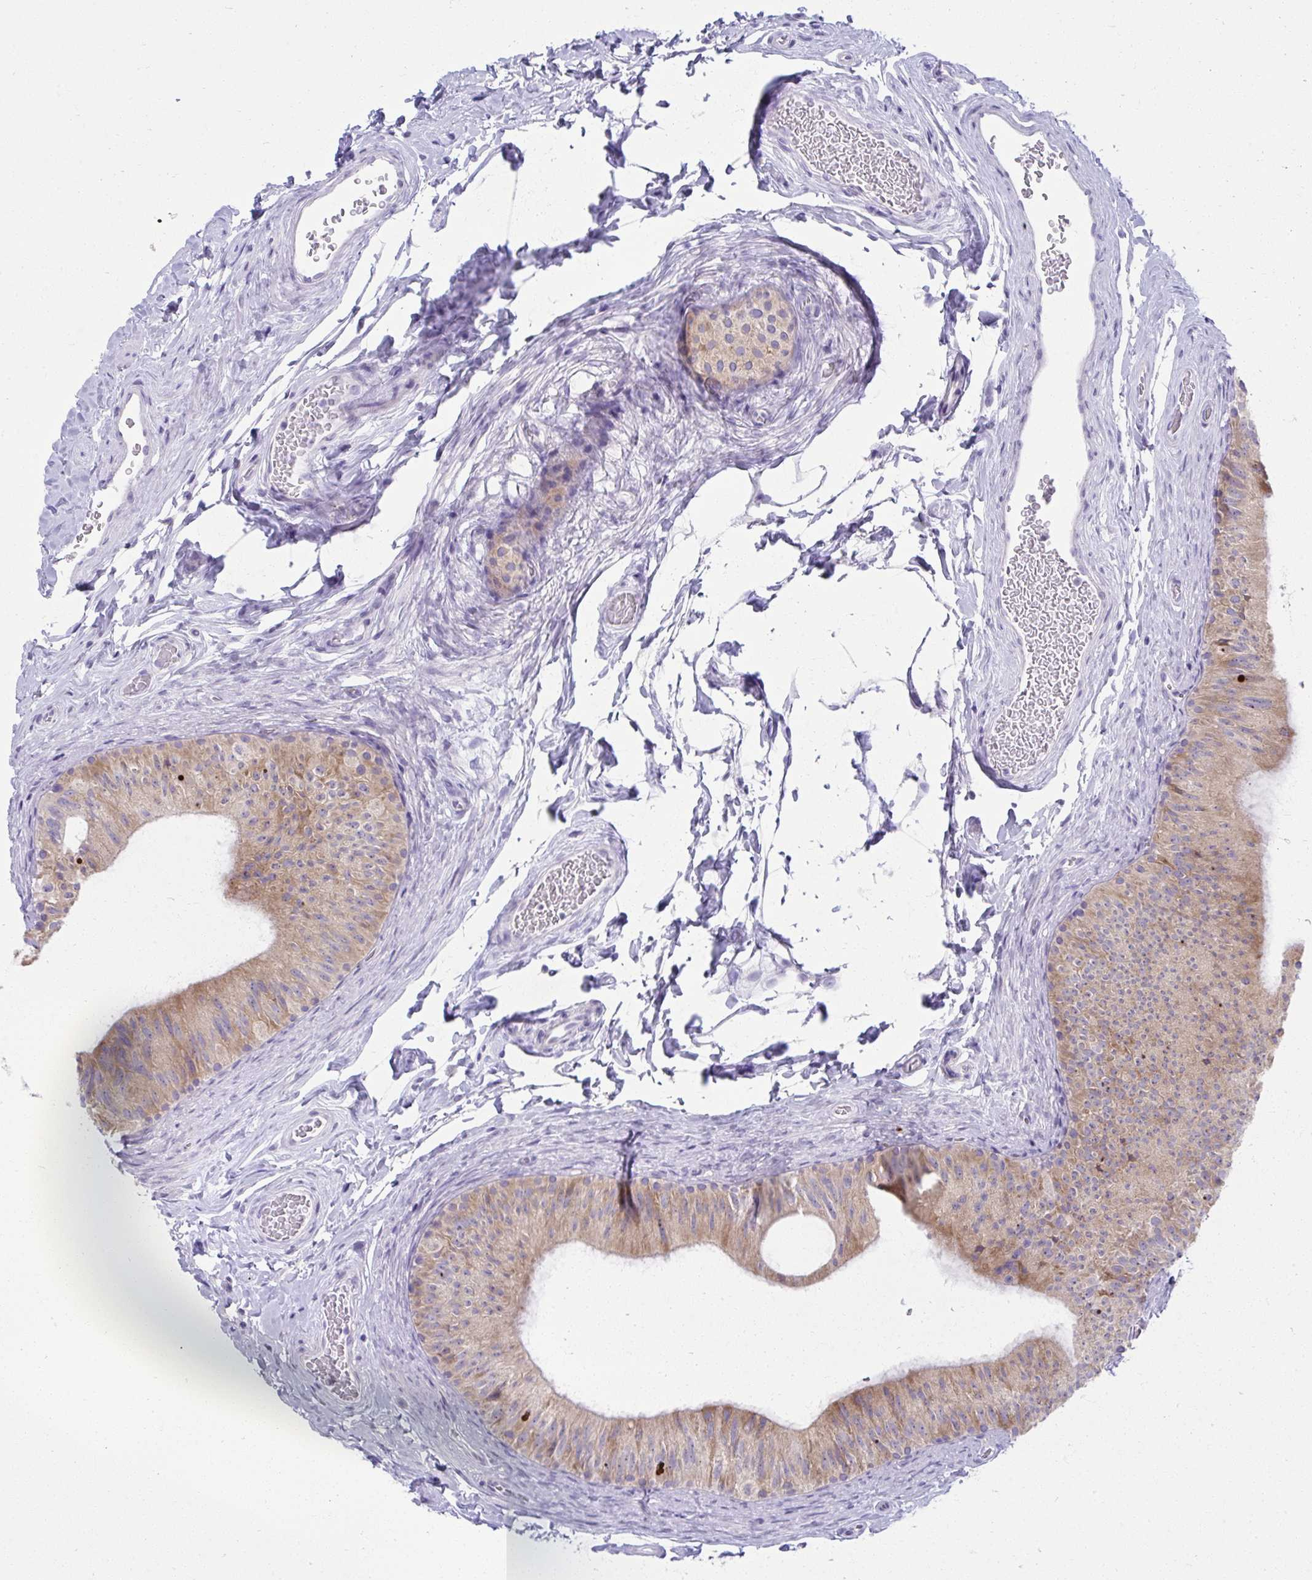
{"staining": {"intensity": "moderate", "quantity": ">75%", "location": "cytoplasmic/membranous"}, "tissue": "epididymis", "cell_type": "Glandular cells", "image_type": "normal", "snomed": [{"axis": "morphology", "description": "Normal tissue, NOS"}, {"axis": "topography", "description": "Epididymis, spermatic cord, NOS"}, {"axis": "topography", "description": "Epididymis"}], "caption": "The photomicrograph reveals a brown stain indicating the presence of a protein in the cytoplasmic/membranous of glandular cells in epididymis. Using DAB (brown) and hematoxylin (blue) stains, captured at high magnification using brightfield microscopy.", "gene": "FASLG", "patient": {"sex": "male", "age": 31}}